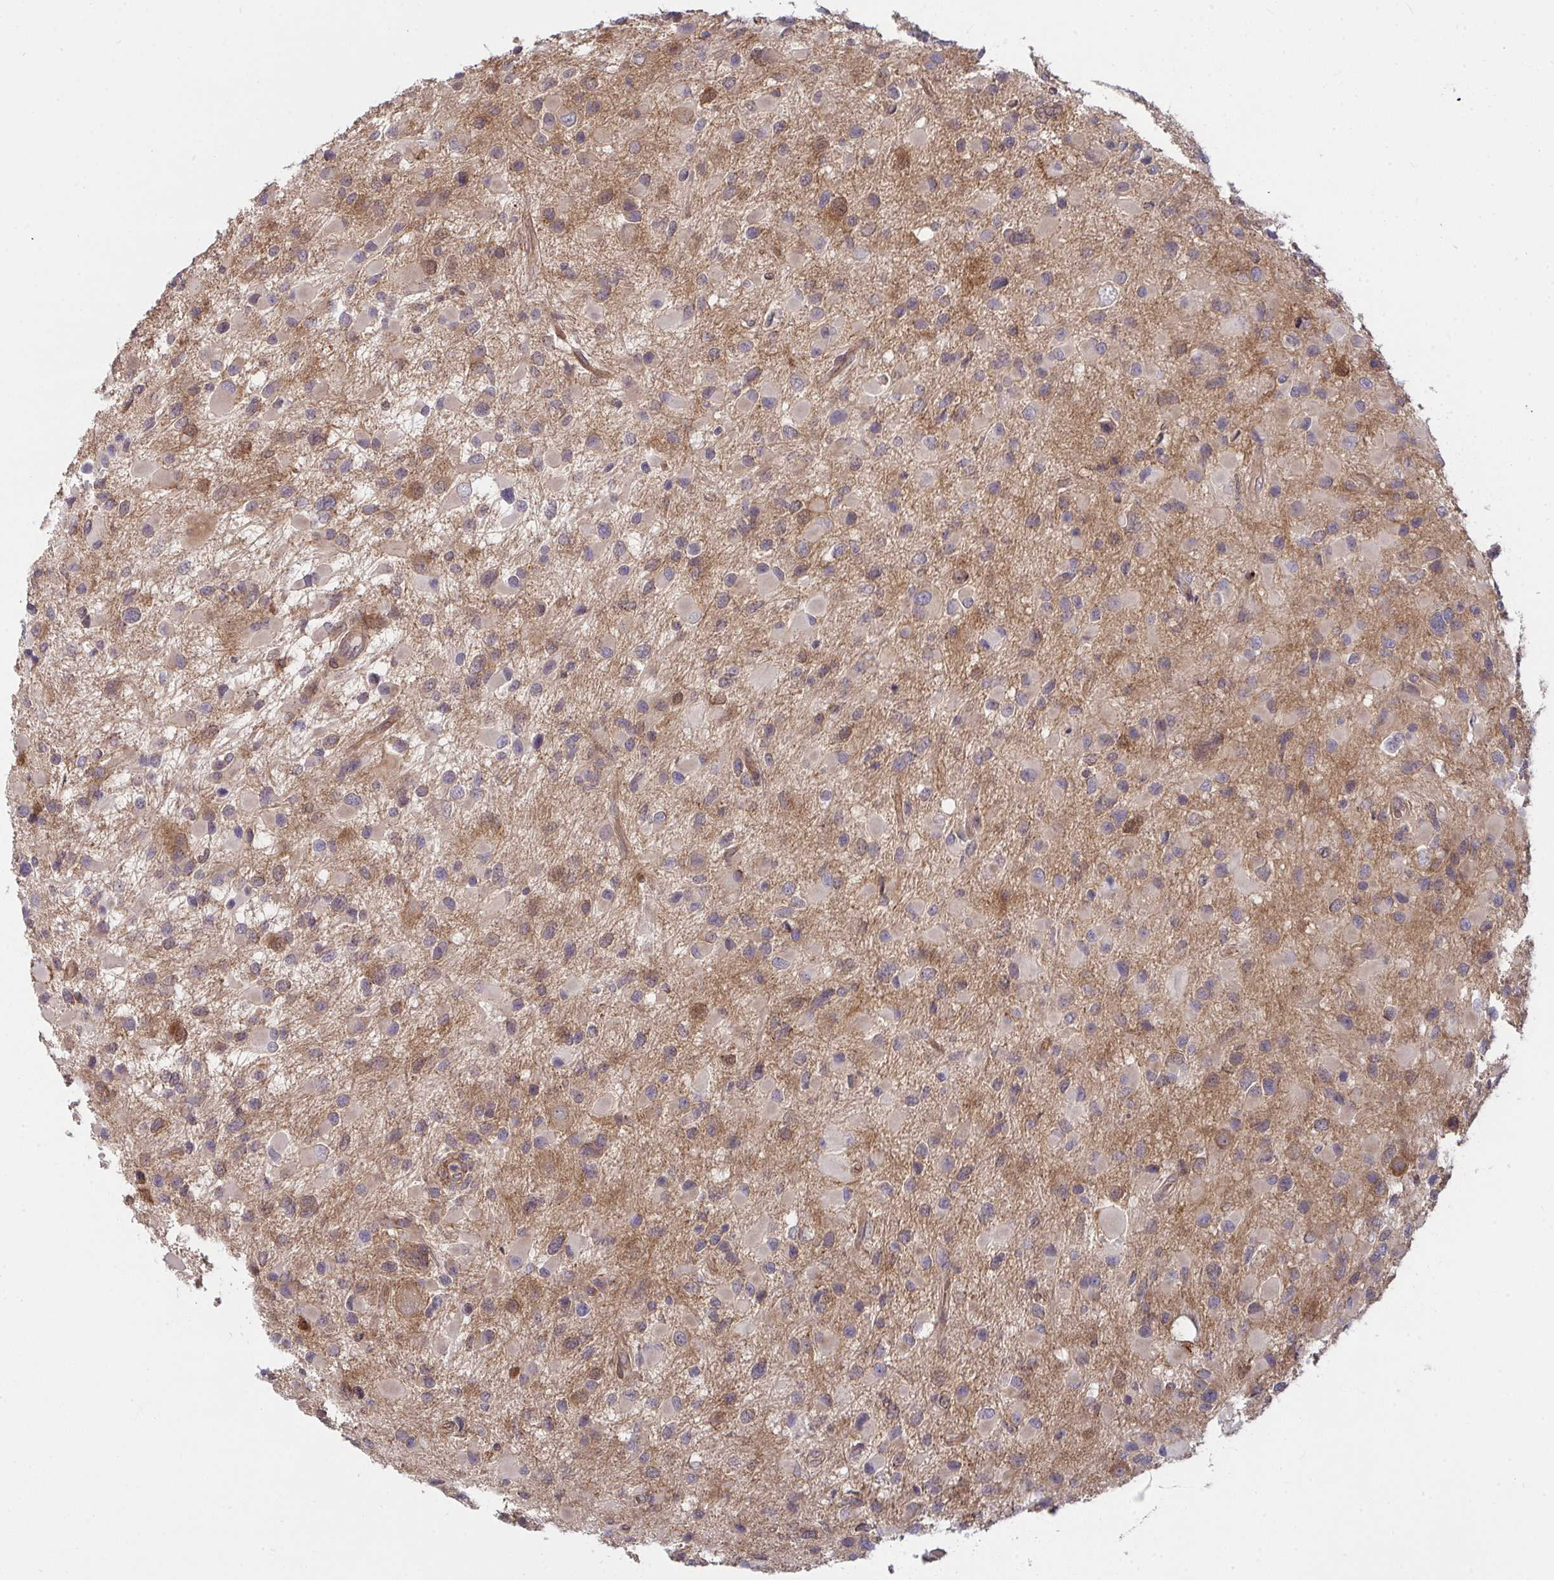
{"staining": {"intensity": "weak", "quantity": "25%-75%", "location": "cytoplasmic/membranous"}, "tissue": "glioma", "cell_type": "Tumor cells", "image_type": "cancer", "snomed": [{"axis": "morphology", "description": "Glioma, malignant, Low grade"}, {"axis": "topography", "description": "Brain"}], "caption": "Brown immunohistochemical staining in glioma reveals weak cytoplasmic/membranous staining in approximately 25%-75% of tumor cells.", "gene": "CASP9", "patient": {"sex": "female", "age": 32}}